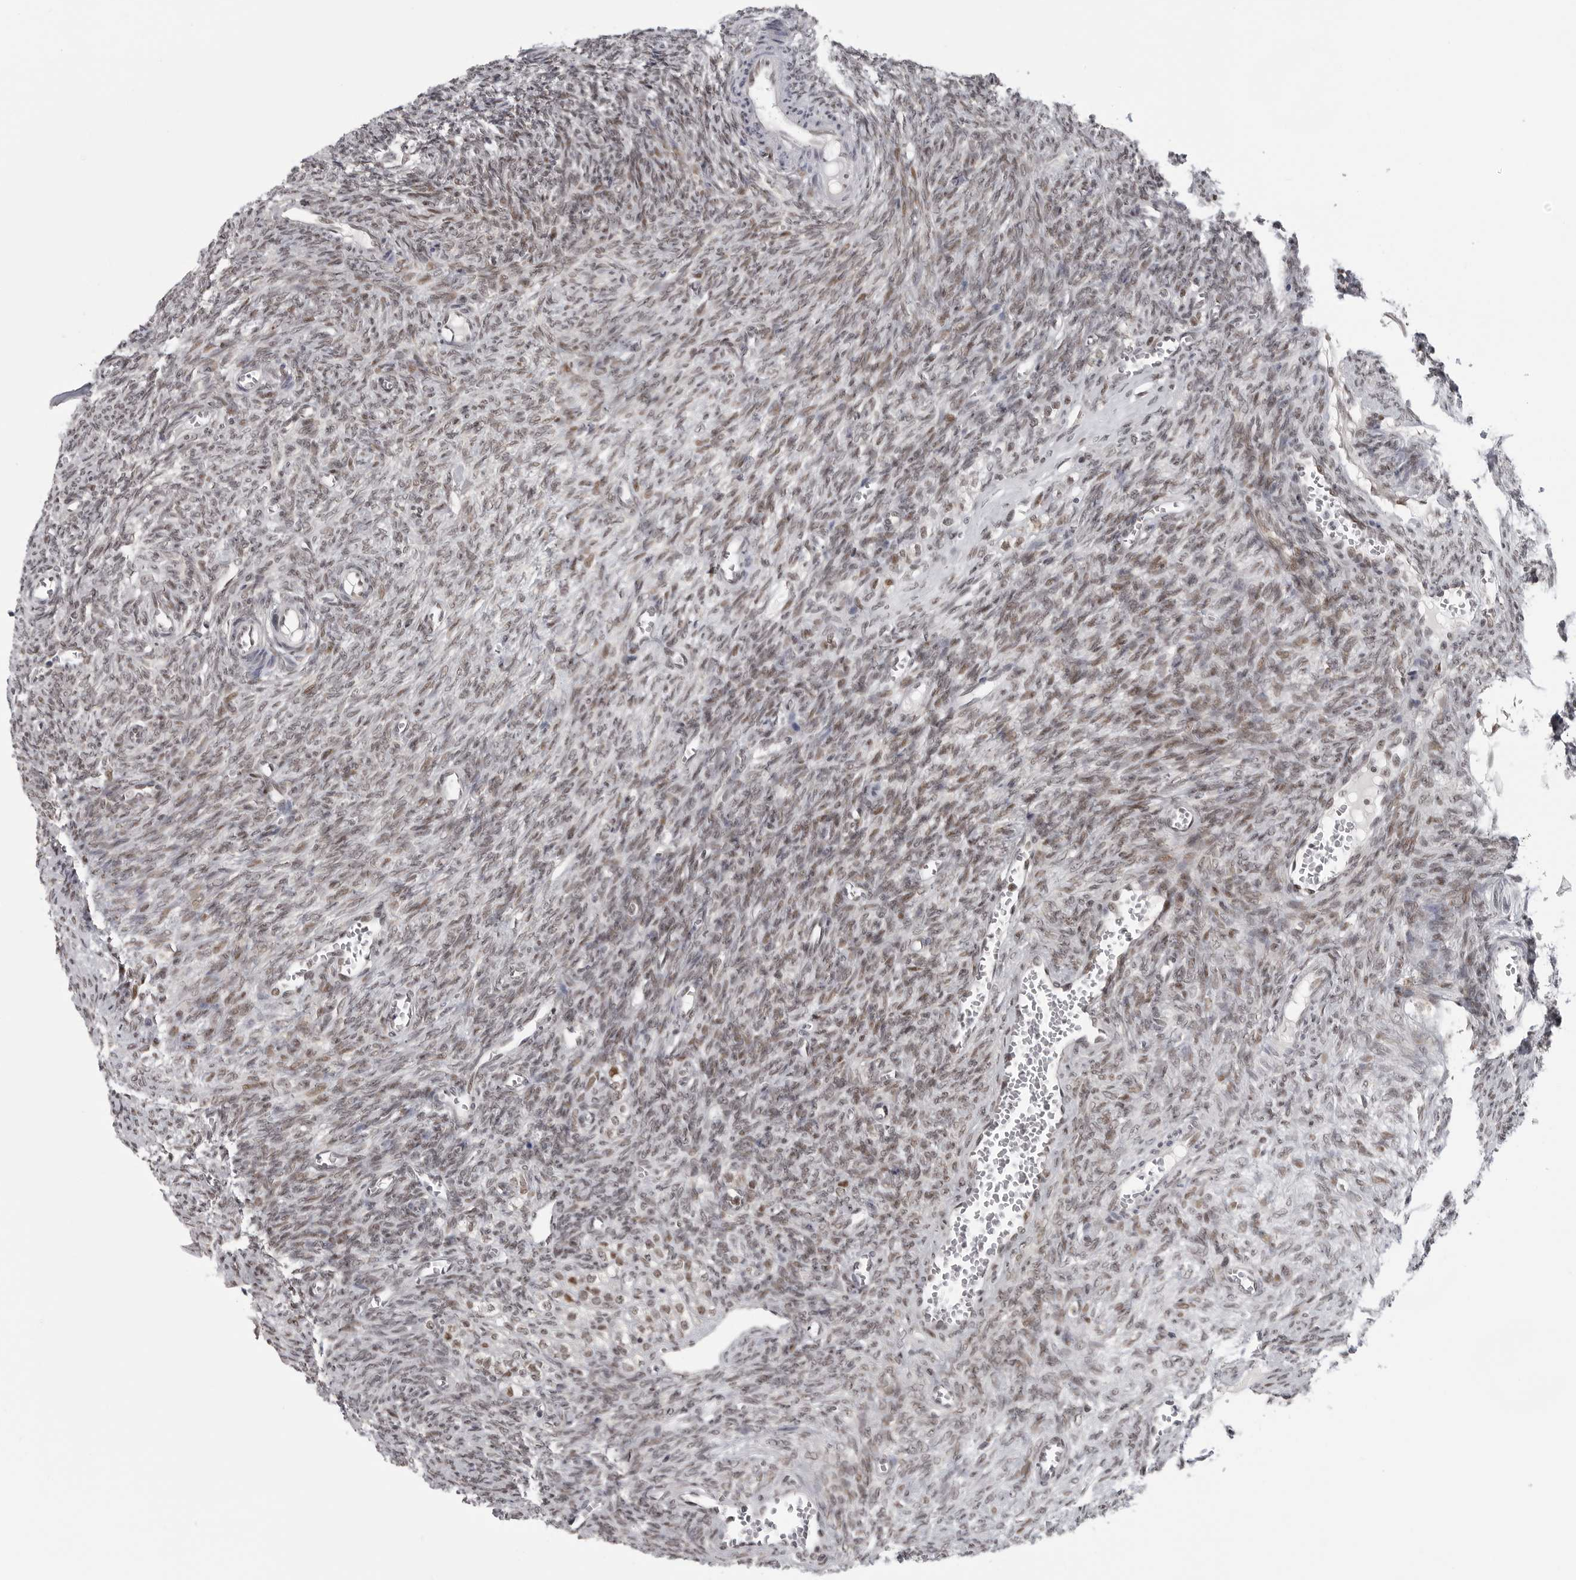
{"staining": {"intensity": "moderate", "quantity": "25%-75%", "location": "nuclear"}, "tissue": "ovary", "cell_type": "Ovarian stroma cells", "image_type": "normal", "snomed": [{"axis": "morphology", "description": "Normal tissue, NOS"}, {"axis": "topography", "description": "Ovary"}], "caption": "Moderate nuclear positivity for a protein is identified in about 25%-75% of ovarian stroma cells of unremarkable ovary using IHC.", "gene": "PRDM10", "patient": {"sex": "female", "age": 27}}